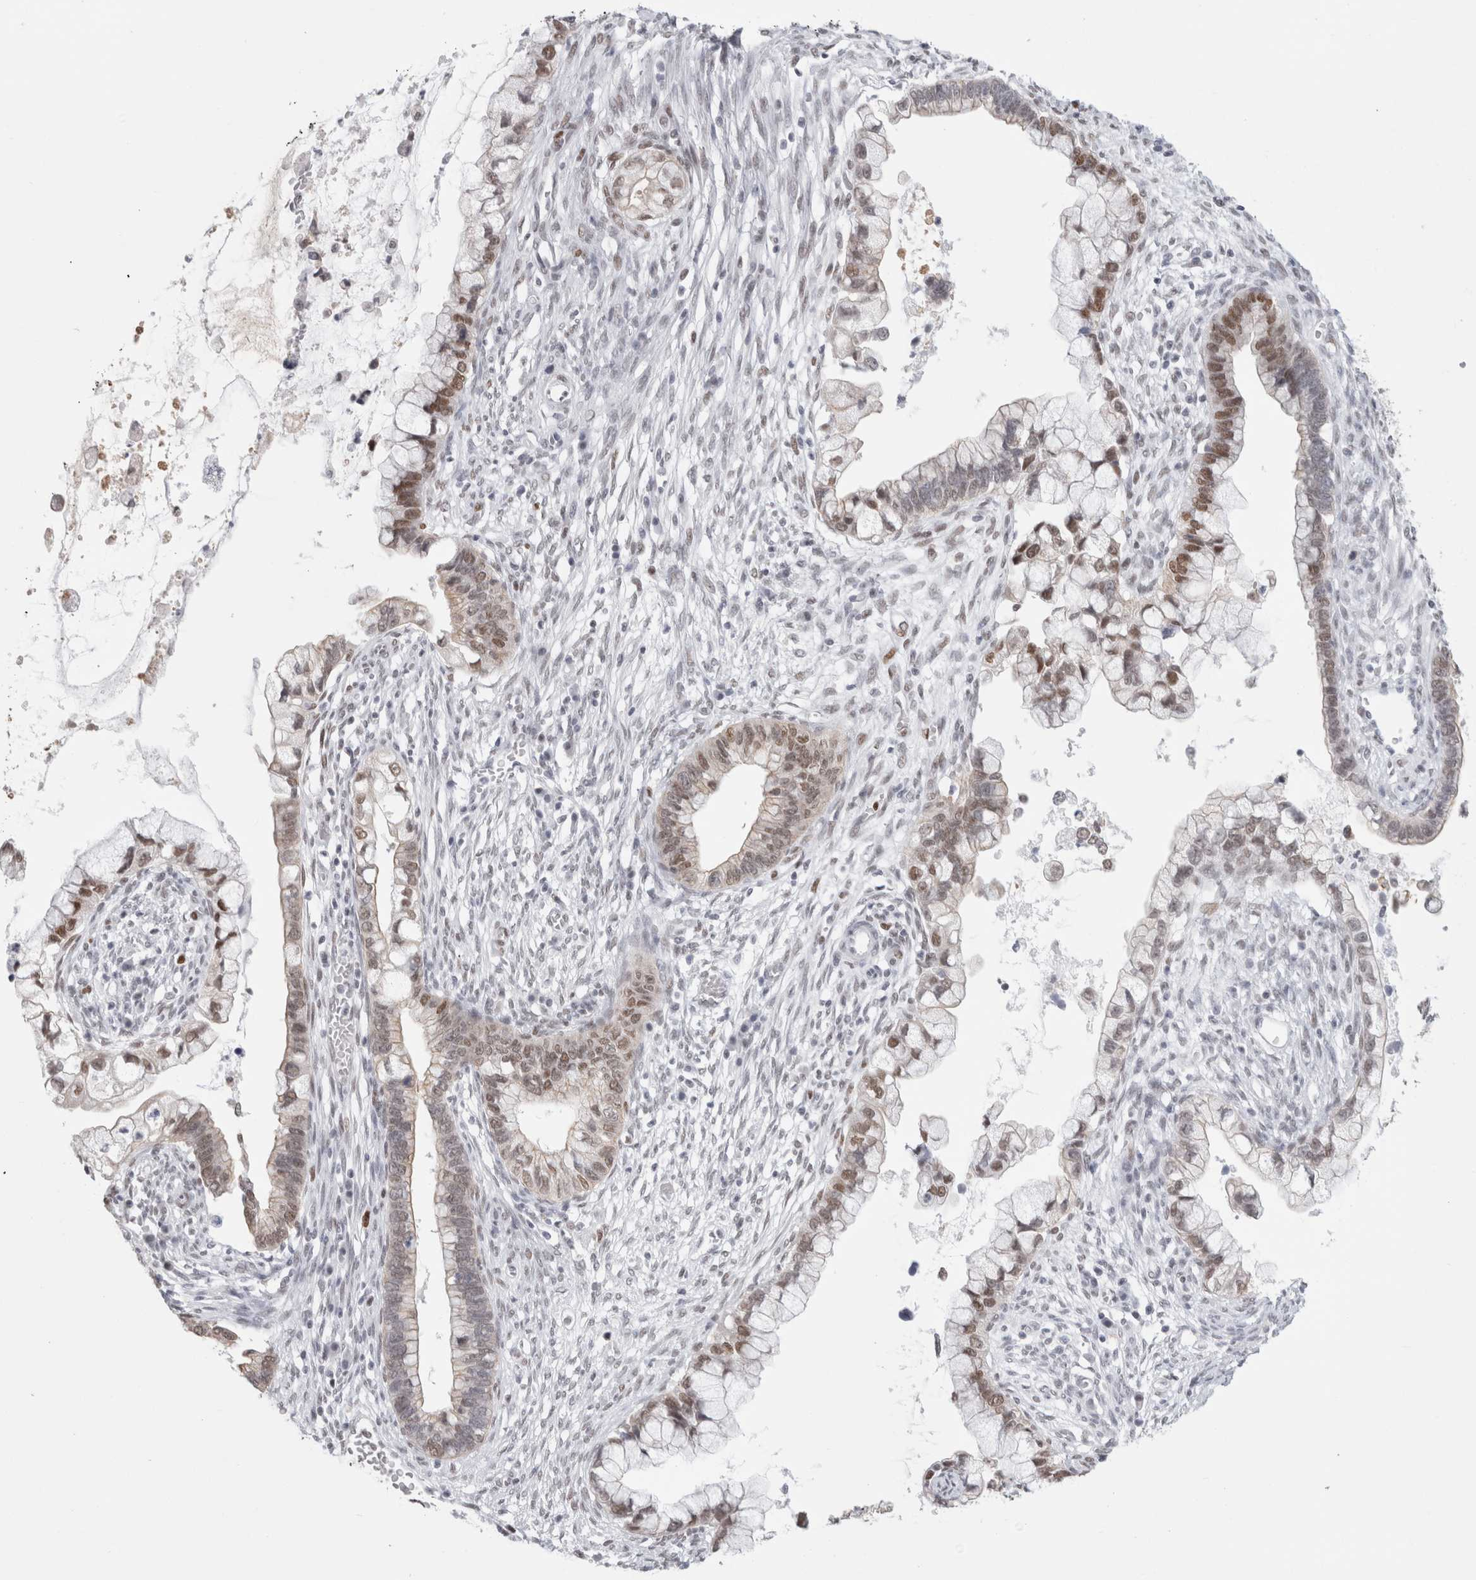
{"staining": {"intensity": "moderate", "quantity": "25%-75%", "location": "nuclear"}, "tissue": "cervical cancer", "cell_type": "Tumor cells", "image_type": "cancer", "snomed": [{"axis": "morphology", "description": "Adenocarcinoma, NOS"}, {"axis": "topography", "description": "Cervix"}], "caption": "There is medium levels of moderate nuclear positivity in tumor cells of cervical cancer, as demonstrated by immunohistochemical staining (brown color).", "gene": "SMARCC1", "patient": {"sex": "female", "age": 44}}